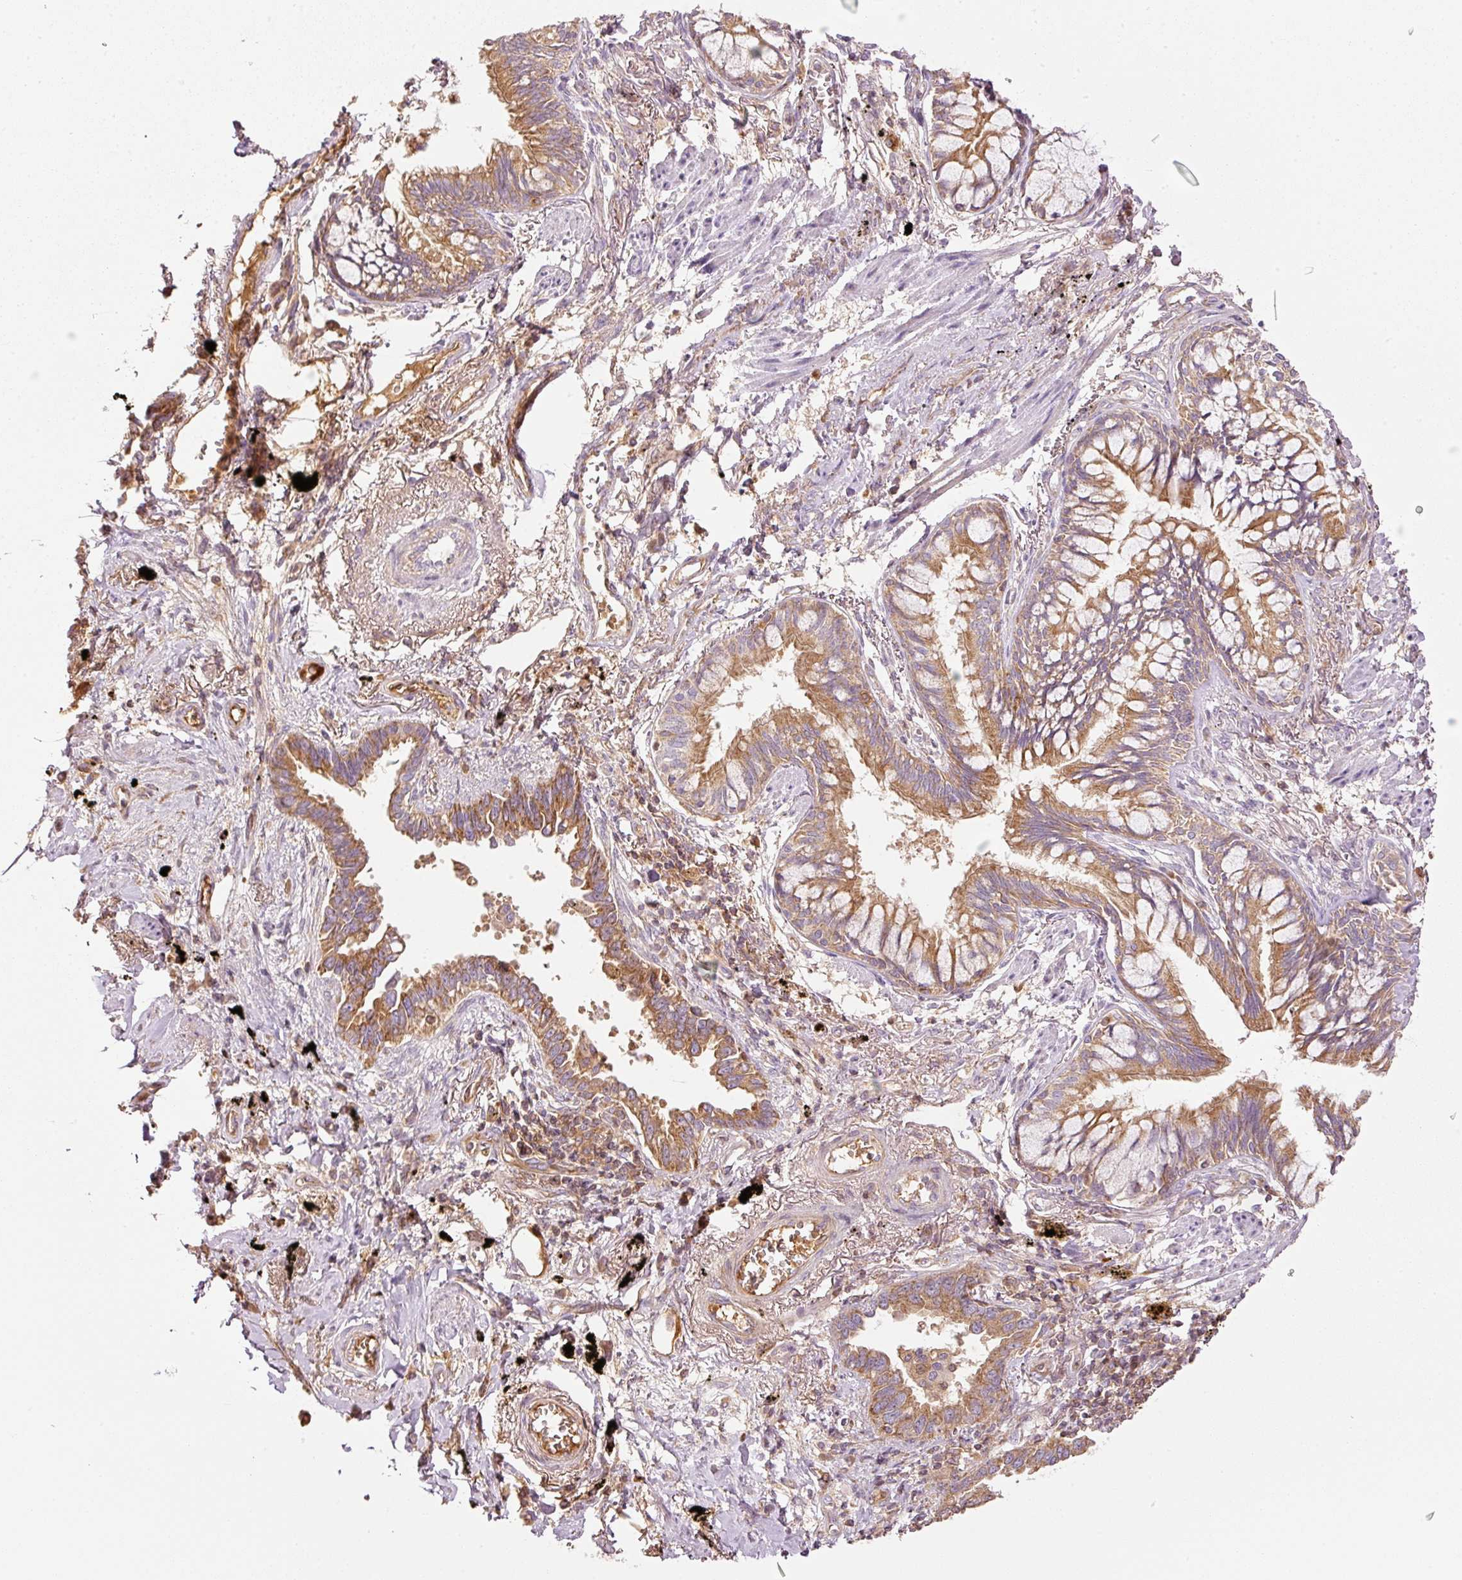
{"staining": {"intensity": "moderate", "quantity": ">75%", "location": "cytoplasmic/membranous"}, "tissue": "lung cancer", "cell_type": "Tumor cells", "image_type": "cancer", "snomed": [{"axis": "morphology", "description": "Adenocarcinoma, NOS"}, {"axis": "topography", "description": "Lung"}], "caption": "Lung cancer stained with immunohistochemistry (IHC) demonstrates moderate cytoplasmic/membranous staining in approximately >75% of tumor cells.", "gene": "SERPING1", "patient": {"sex": "male", "age": 67}}